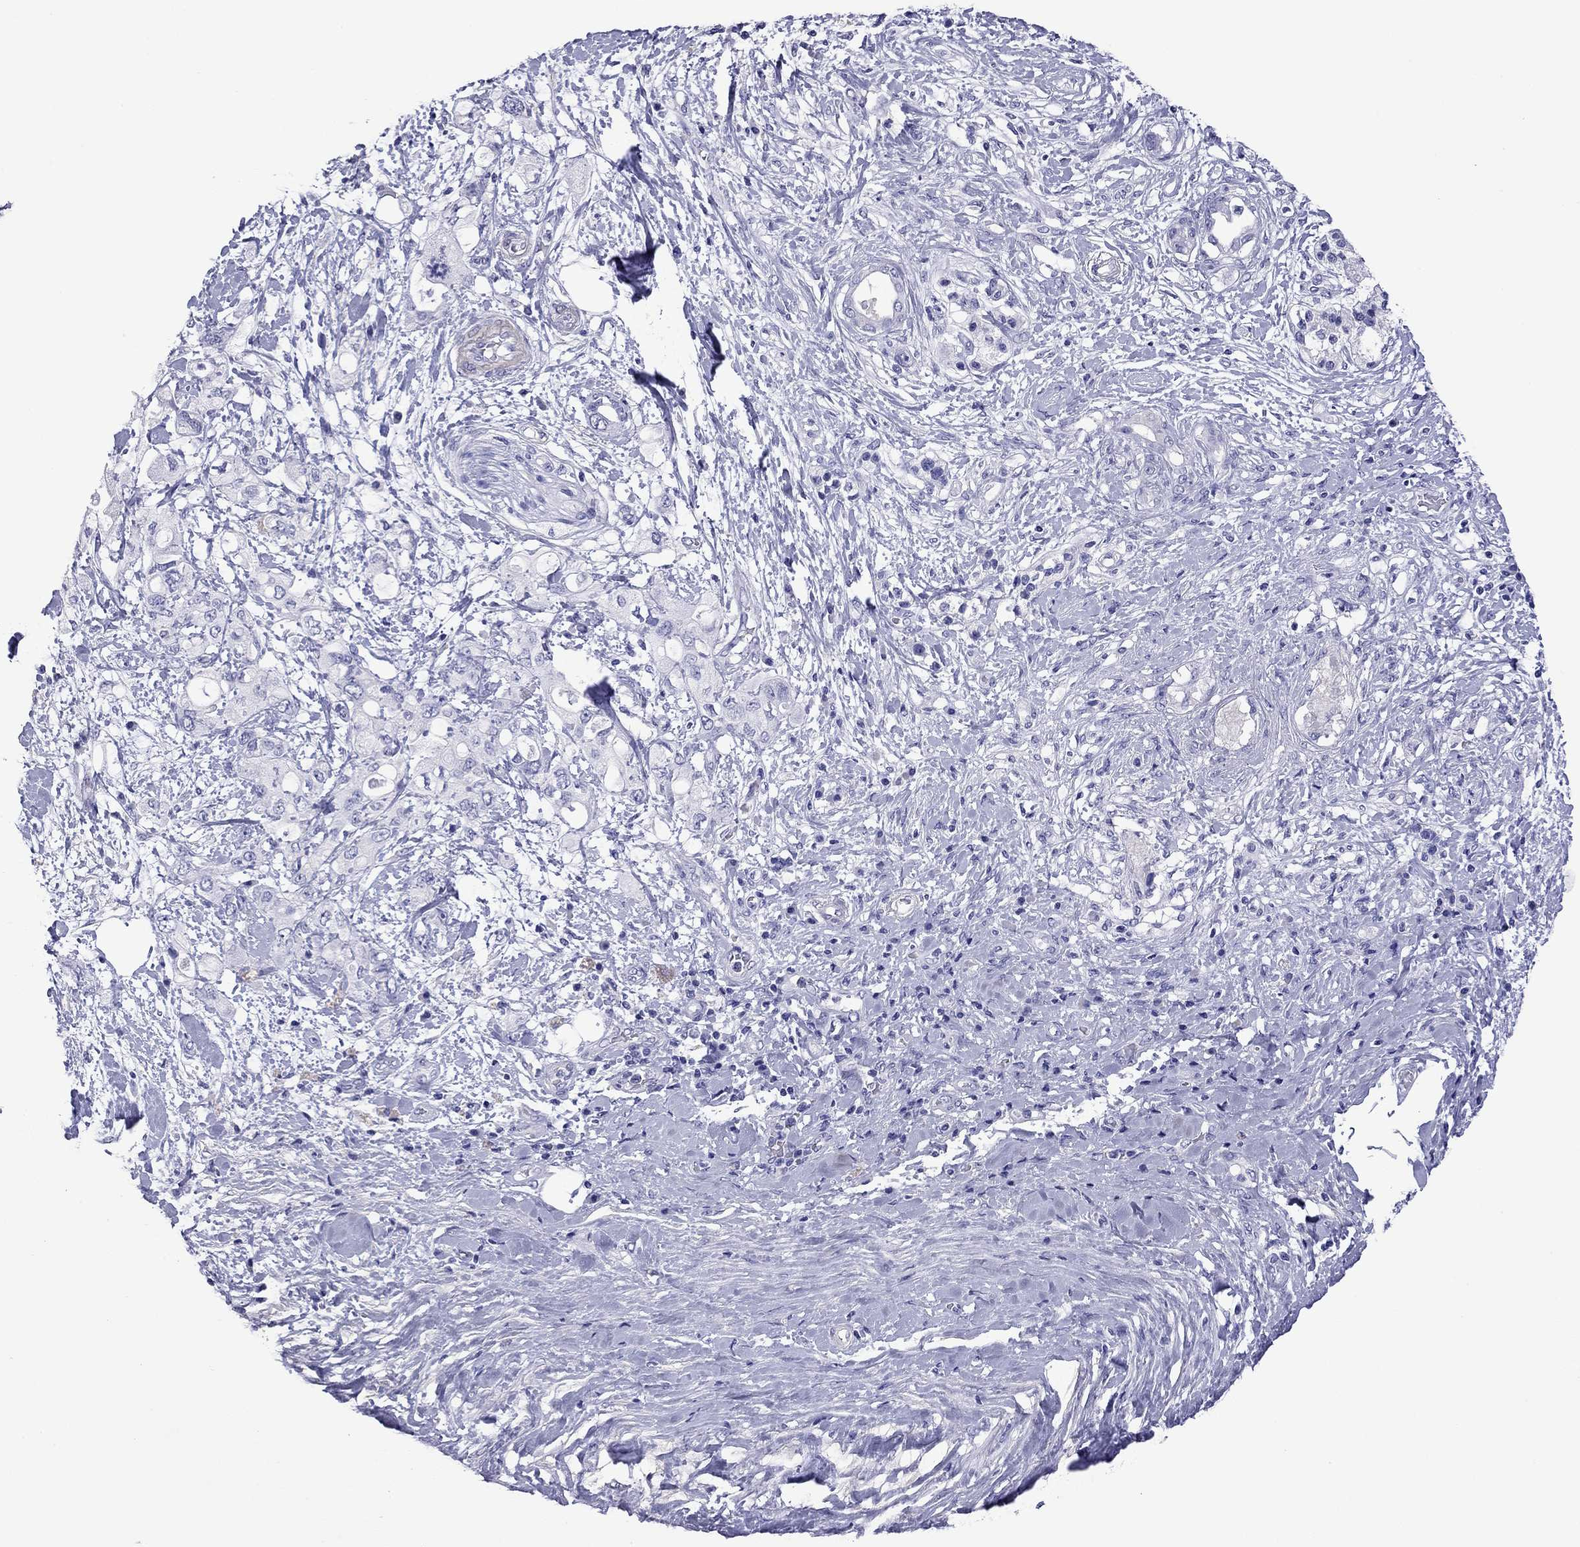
{"staining": {"intensity": "negative", "quantity": "none", "location": "none"}, "tissue": "pancreatic cancer", "cell_type": "Tumor cells", "image_type": "cancer", "snomed": [{"axis": "morphology", "description": "Adenocarcinoma, NOS"}, {"axis": "topography", "description": "Pancreas"}], "caption": "Immunohistochemistry photomicrograph of neoplastic tissue: human pancreatic cancer stained with DAB demonstrates no significant protein expression in tumor cells.", "gene": "KIAA2012", "patient": {"sex": "female", "age": 56}}